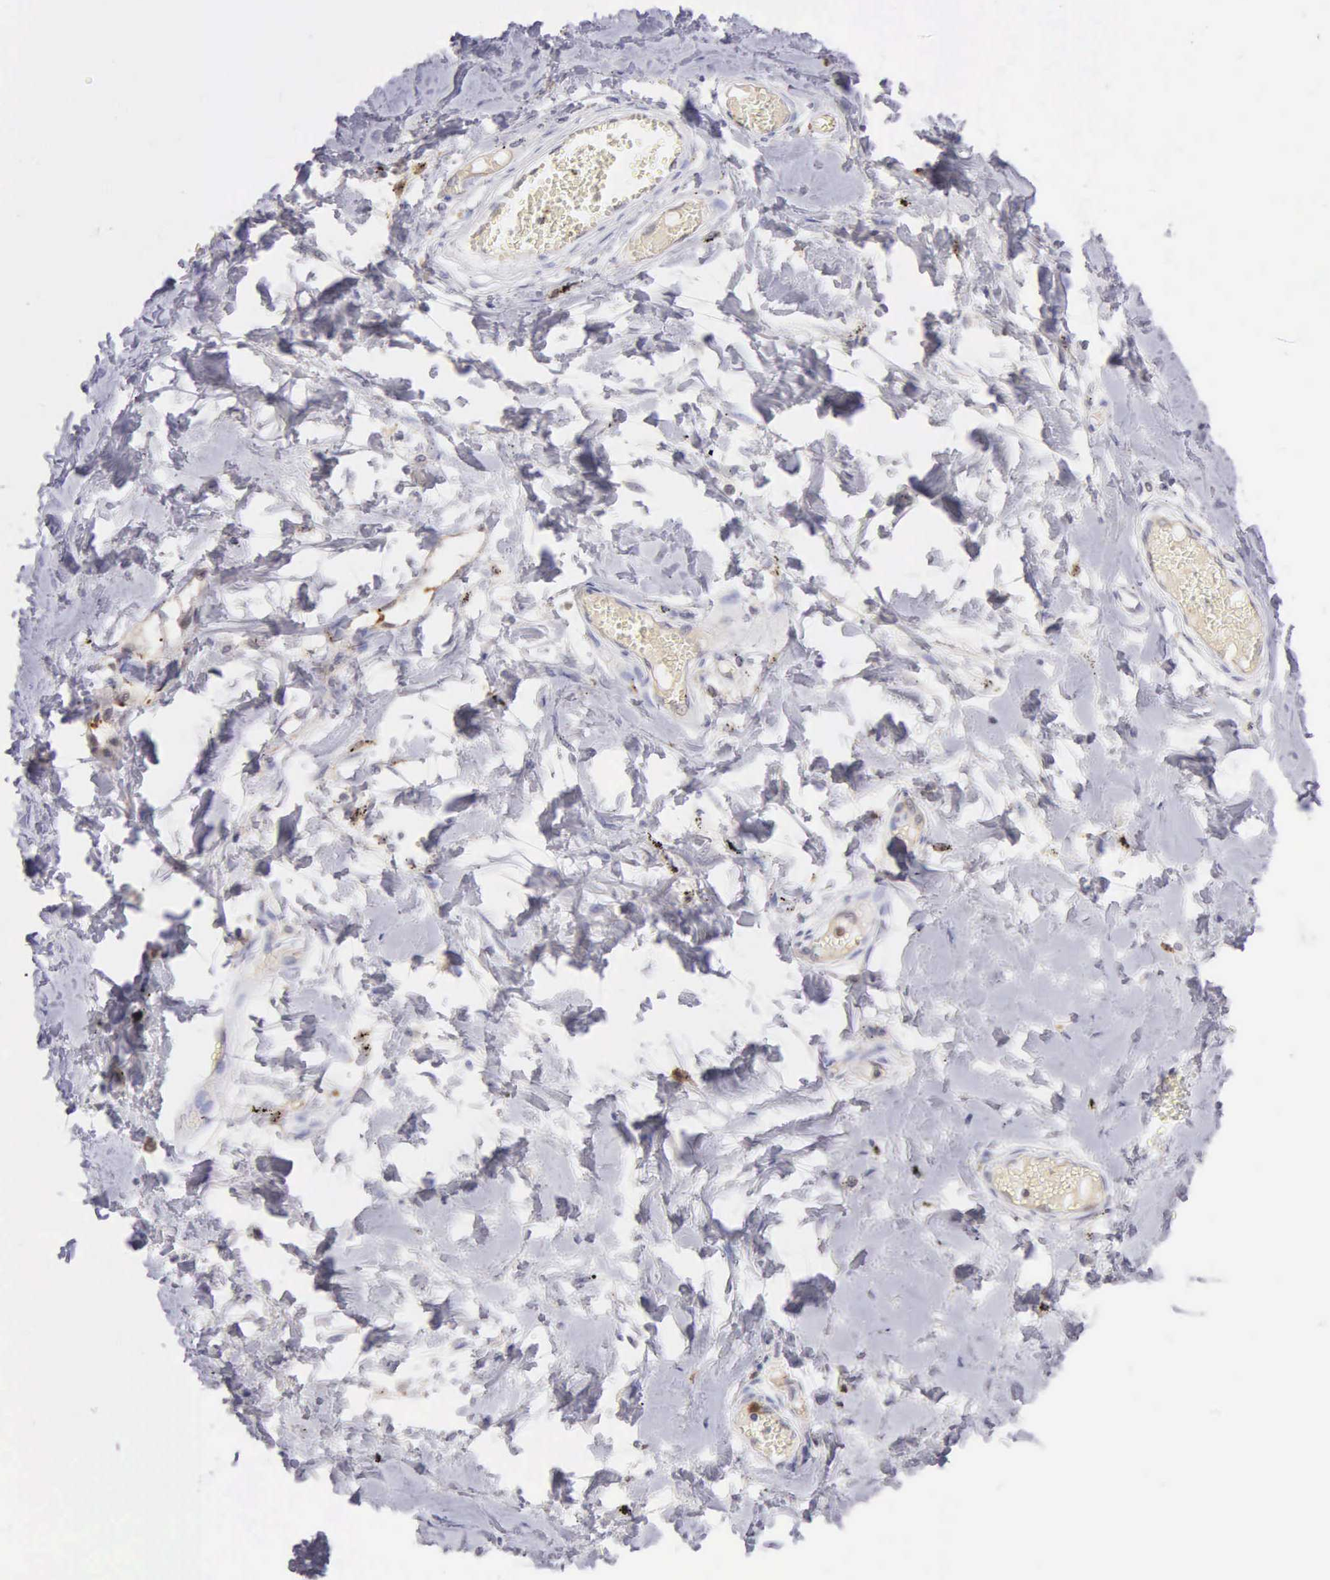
{"staining": {"intensity": "negative", "quantity": "none", "location": "none"}, "tissue": "adipose tissue", "cell_type": "Adipocytes", "image_type": "normal", "snomed": [{"axis": "morphology", "description": "Normal tissue, NOS"}, {"axis": "morphology", "description": "Sarcoma, NOS"}, {"axis": "topography", "description": "Skin"}, {"axis": "topography", "description": "Soft tissue"}], "caption": "Immunohistochemistry (IHC) of benign adipose tissue shows no staining in adipocytes.", "gene": "BID", "patient": {"sex": "female", "age": 51}}